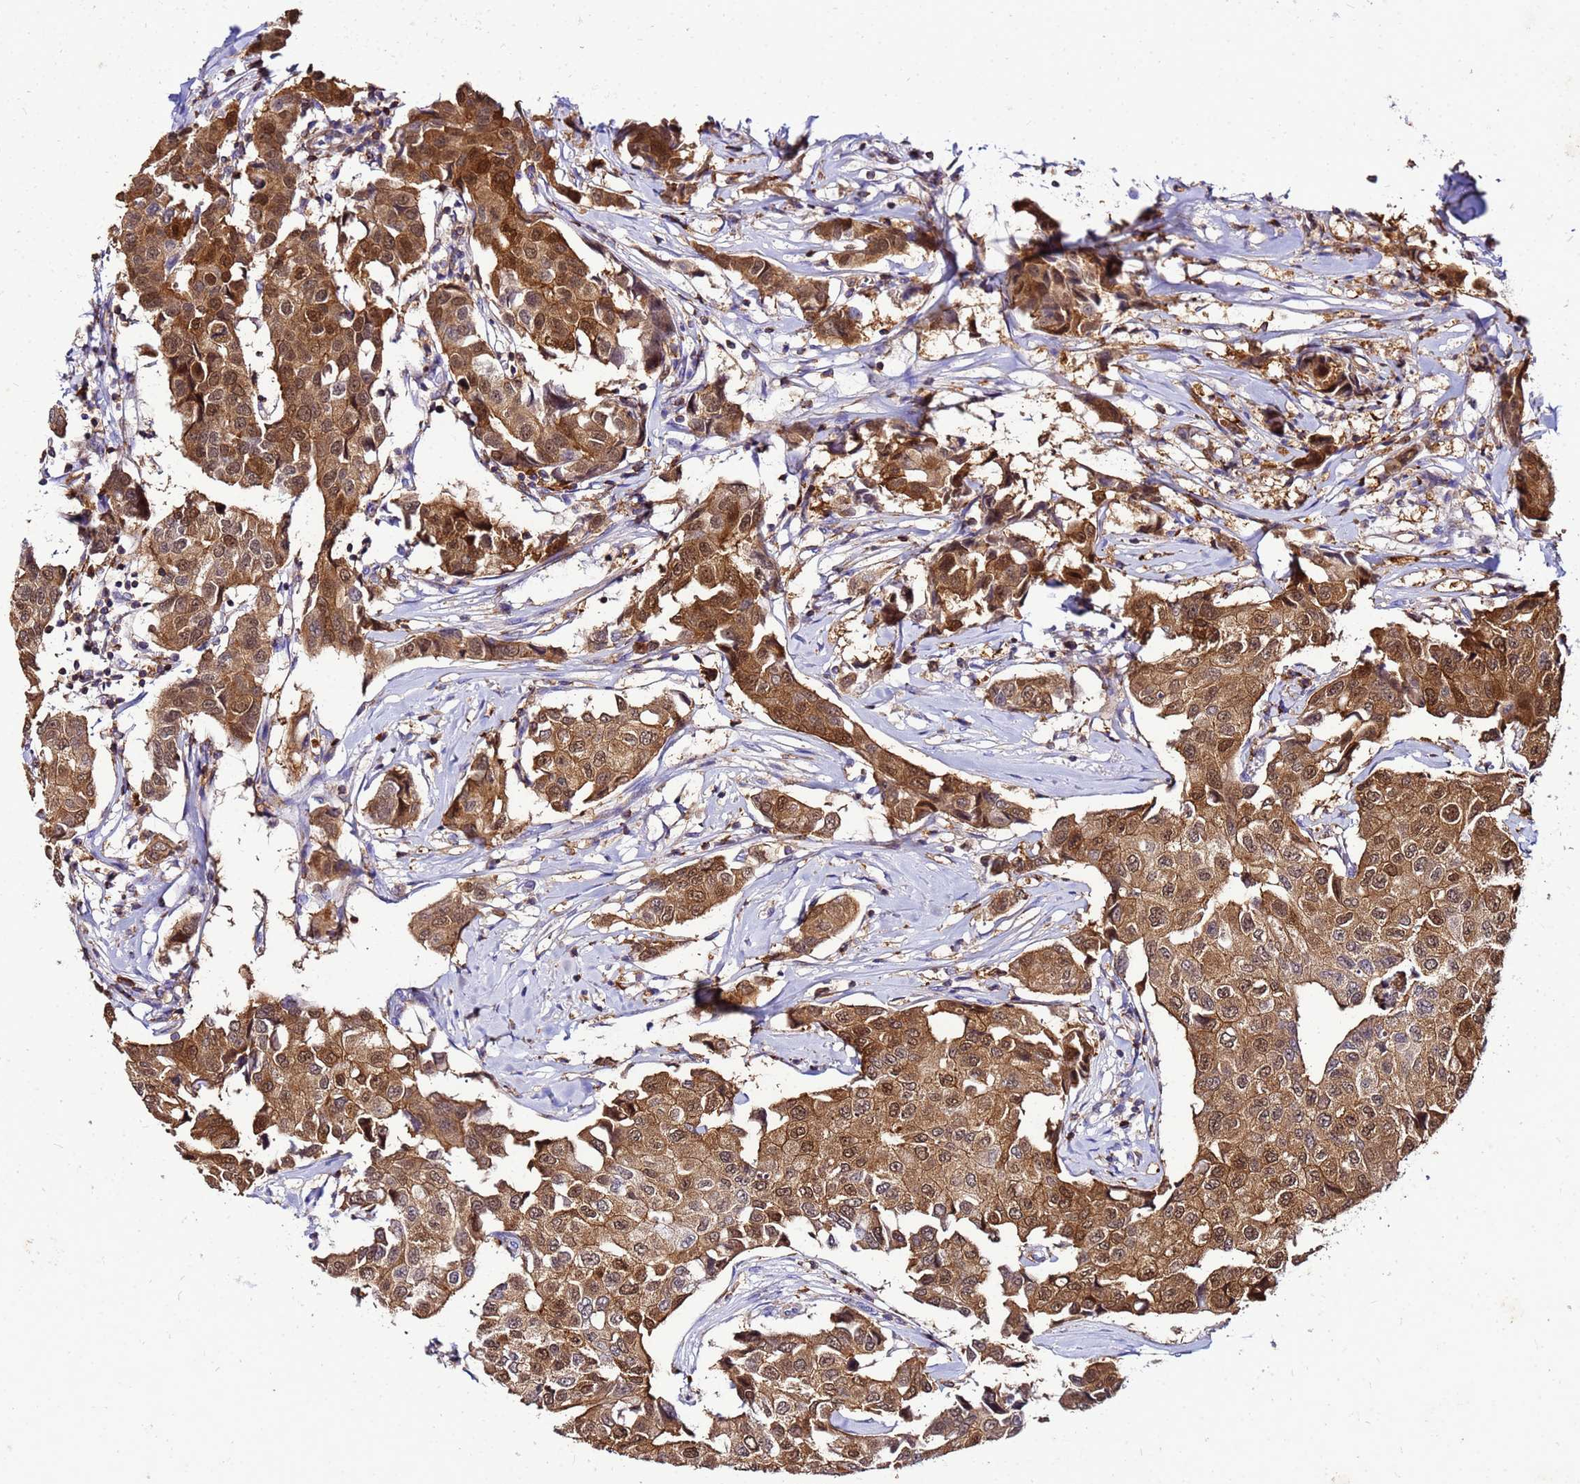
{"staining": {"intensity": "moderate", "quantity": ">75%", "location": "cytoplasmic/membranous,nuclear"}, "tissue": "breast cancer", "cell_type": "Tumor cells", "image_type": "cancer", "snomed": [{"axis": "morphology", "description": "Duct carcinoma"}, {"axis": "topography", "description": "Breast"}], "caption": "Intraductal carcinoma (breast) stained with a brown dye demonstrates moderate cytoplasmic/membranous and nuclear positive staining in approximately >75% of tumor cells.", "gene": "DBNDD2", "patient": {"sex": "female", "age": 80}}